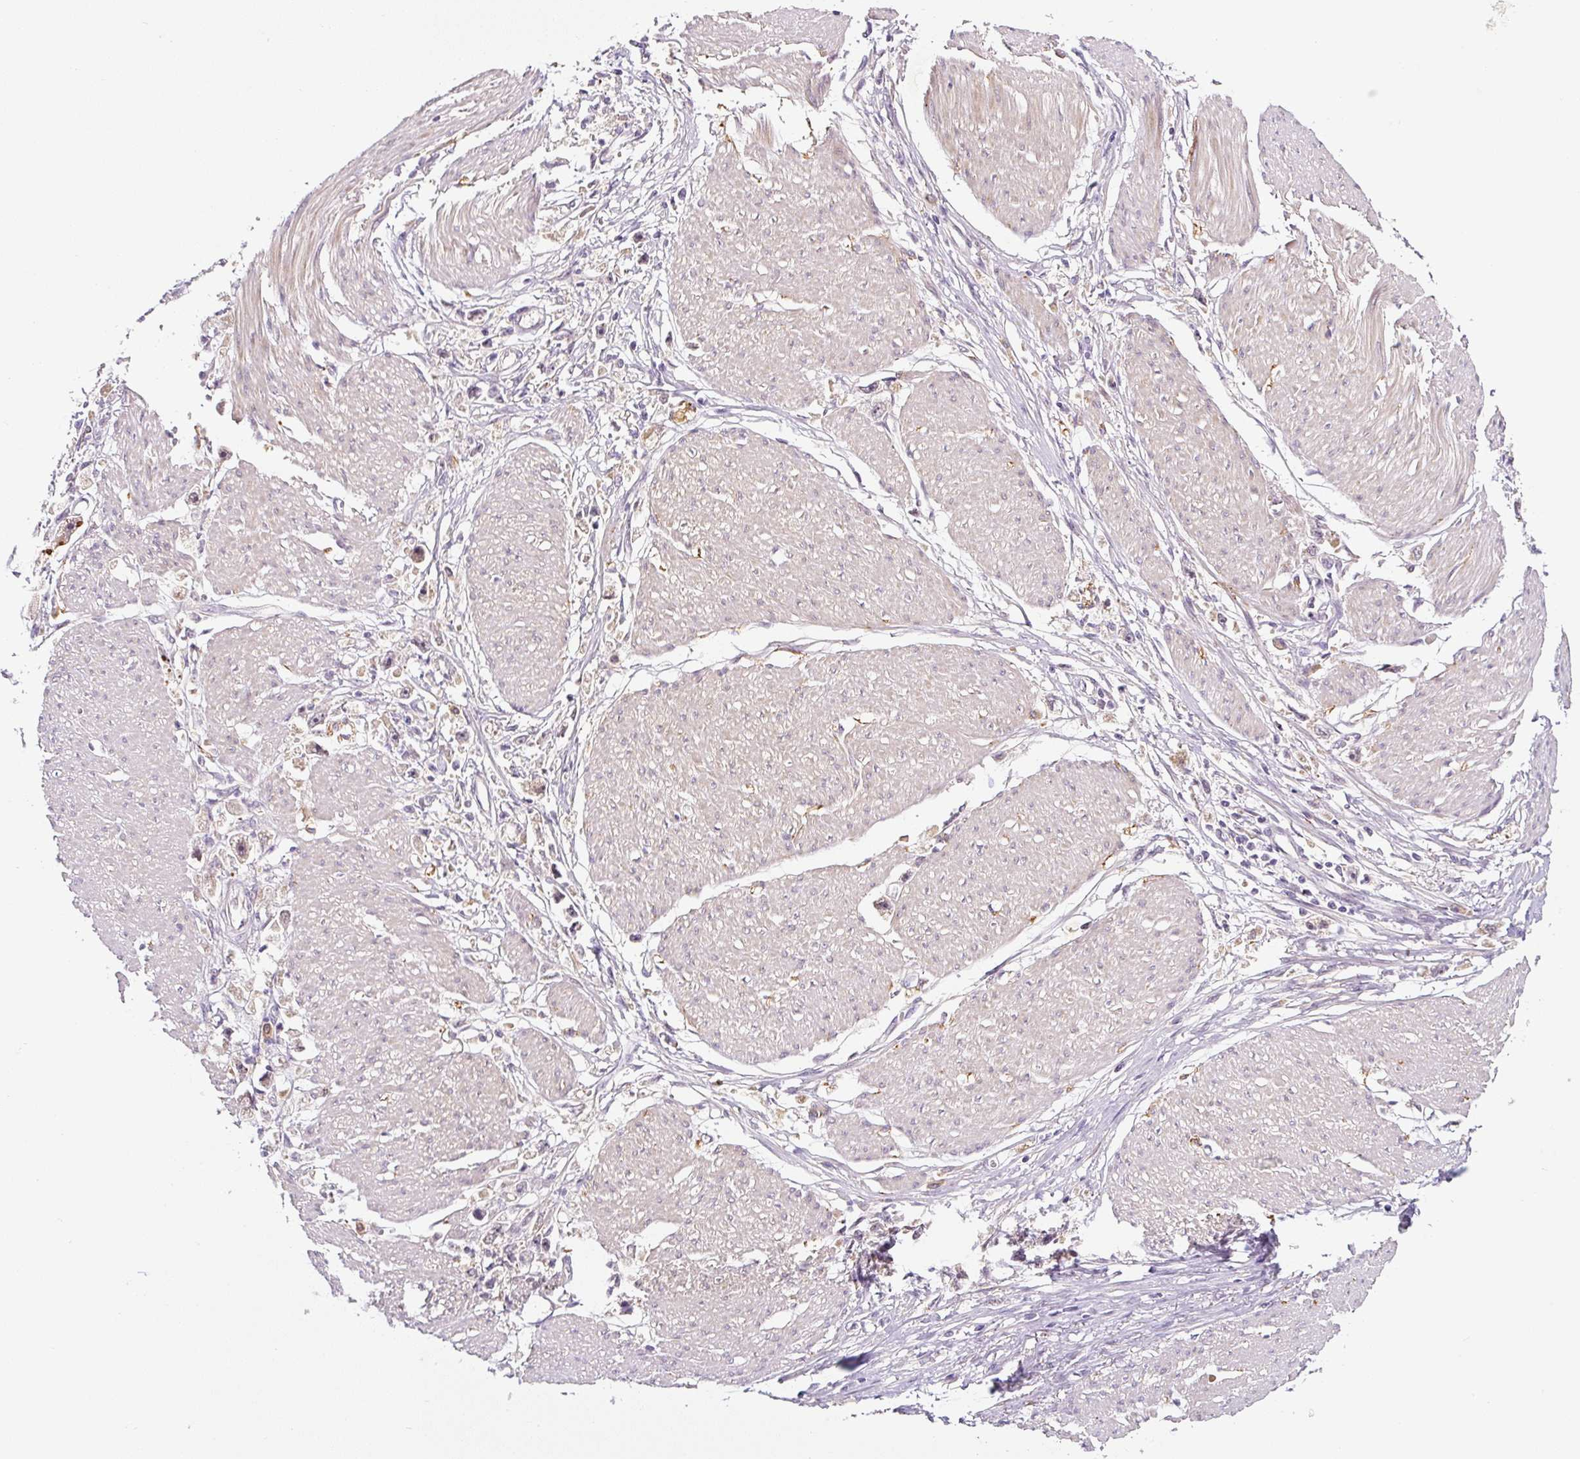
{"staining": {"intensity": "negative", "quantity": "none", "location": "none"}, "tissue": "stomach cancer", "cell_type": "Tumor cells", "image_type": "cancer", "snomed": [{"axis": "morphology", "description": "Adenocarcinoma, NOS"}, {"axis": "topography", "description": "Stomach"}], "caption": "High magnification brightfield microscopy of stomach cancer (adenocarcinoma) stained with DAB (brown) and counterstained with hematoxylin (blue): tumor cells show no significant expression. (DAB immunohistochemistry (IHC) visualized using brightfield microscopy, high magnification).", "gene": "PRKAA2", "patient": {"sex": "female", "age": 59}}